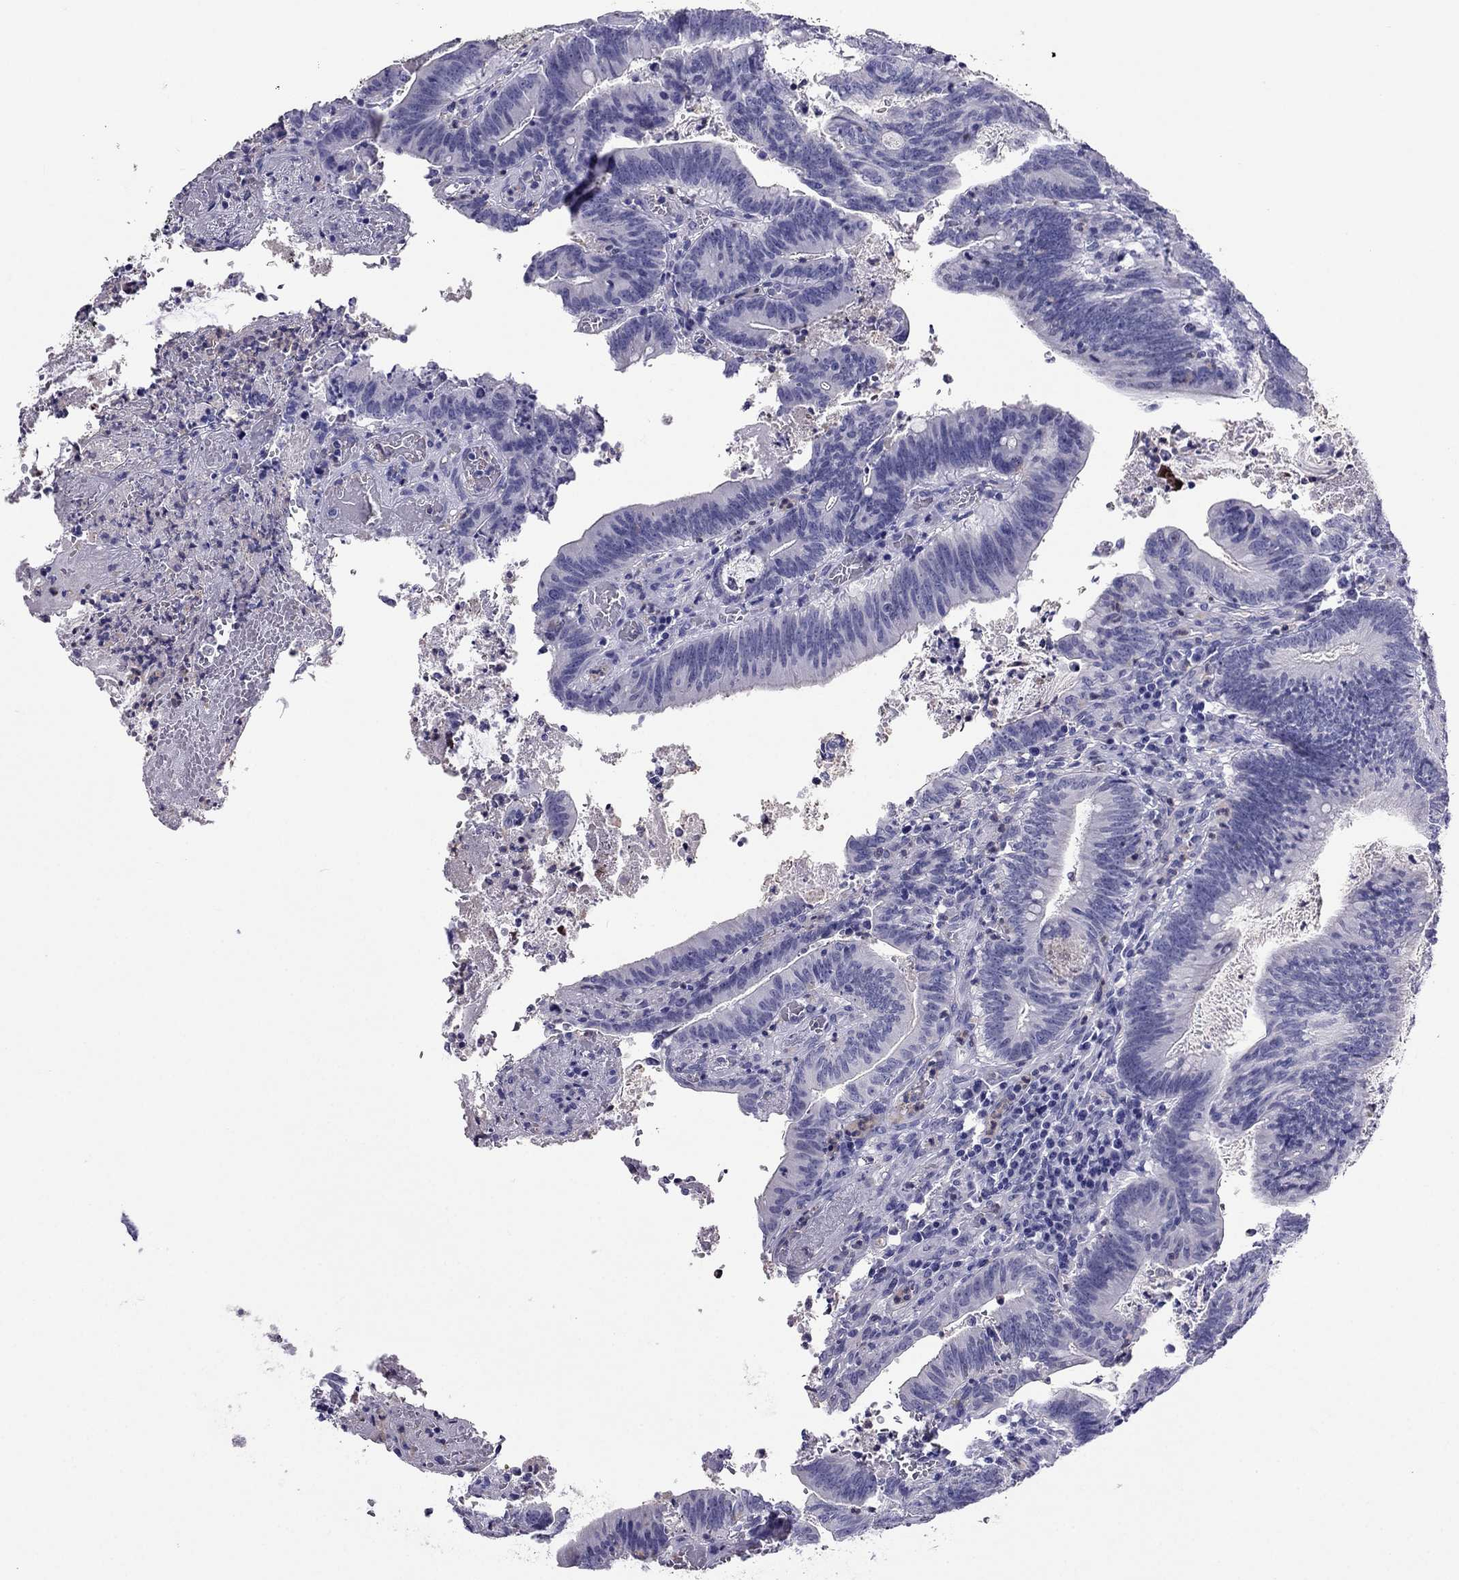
{"staining": {"intensity": "negative", "quantity": "none", "location": "none"}, "tissue": "colorectal cancer", "cell_type": "Tumor cells", "image_type": "cancer", "snomed": [{"axis": "morphology", "description": "Adenocarcinoma, NOS"}, {"axis": "topography", "description": "Colon"}], "caption": "Human colorectal adenocarcinoma stained for a protein using immunohistochemistry (IHC) displays no expression in tumor cells.", "gene": "CROCC2", "patient": {"sex": "female", "age": 70}}